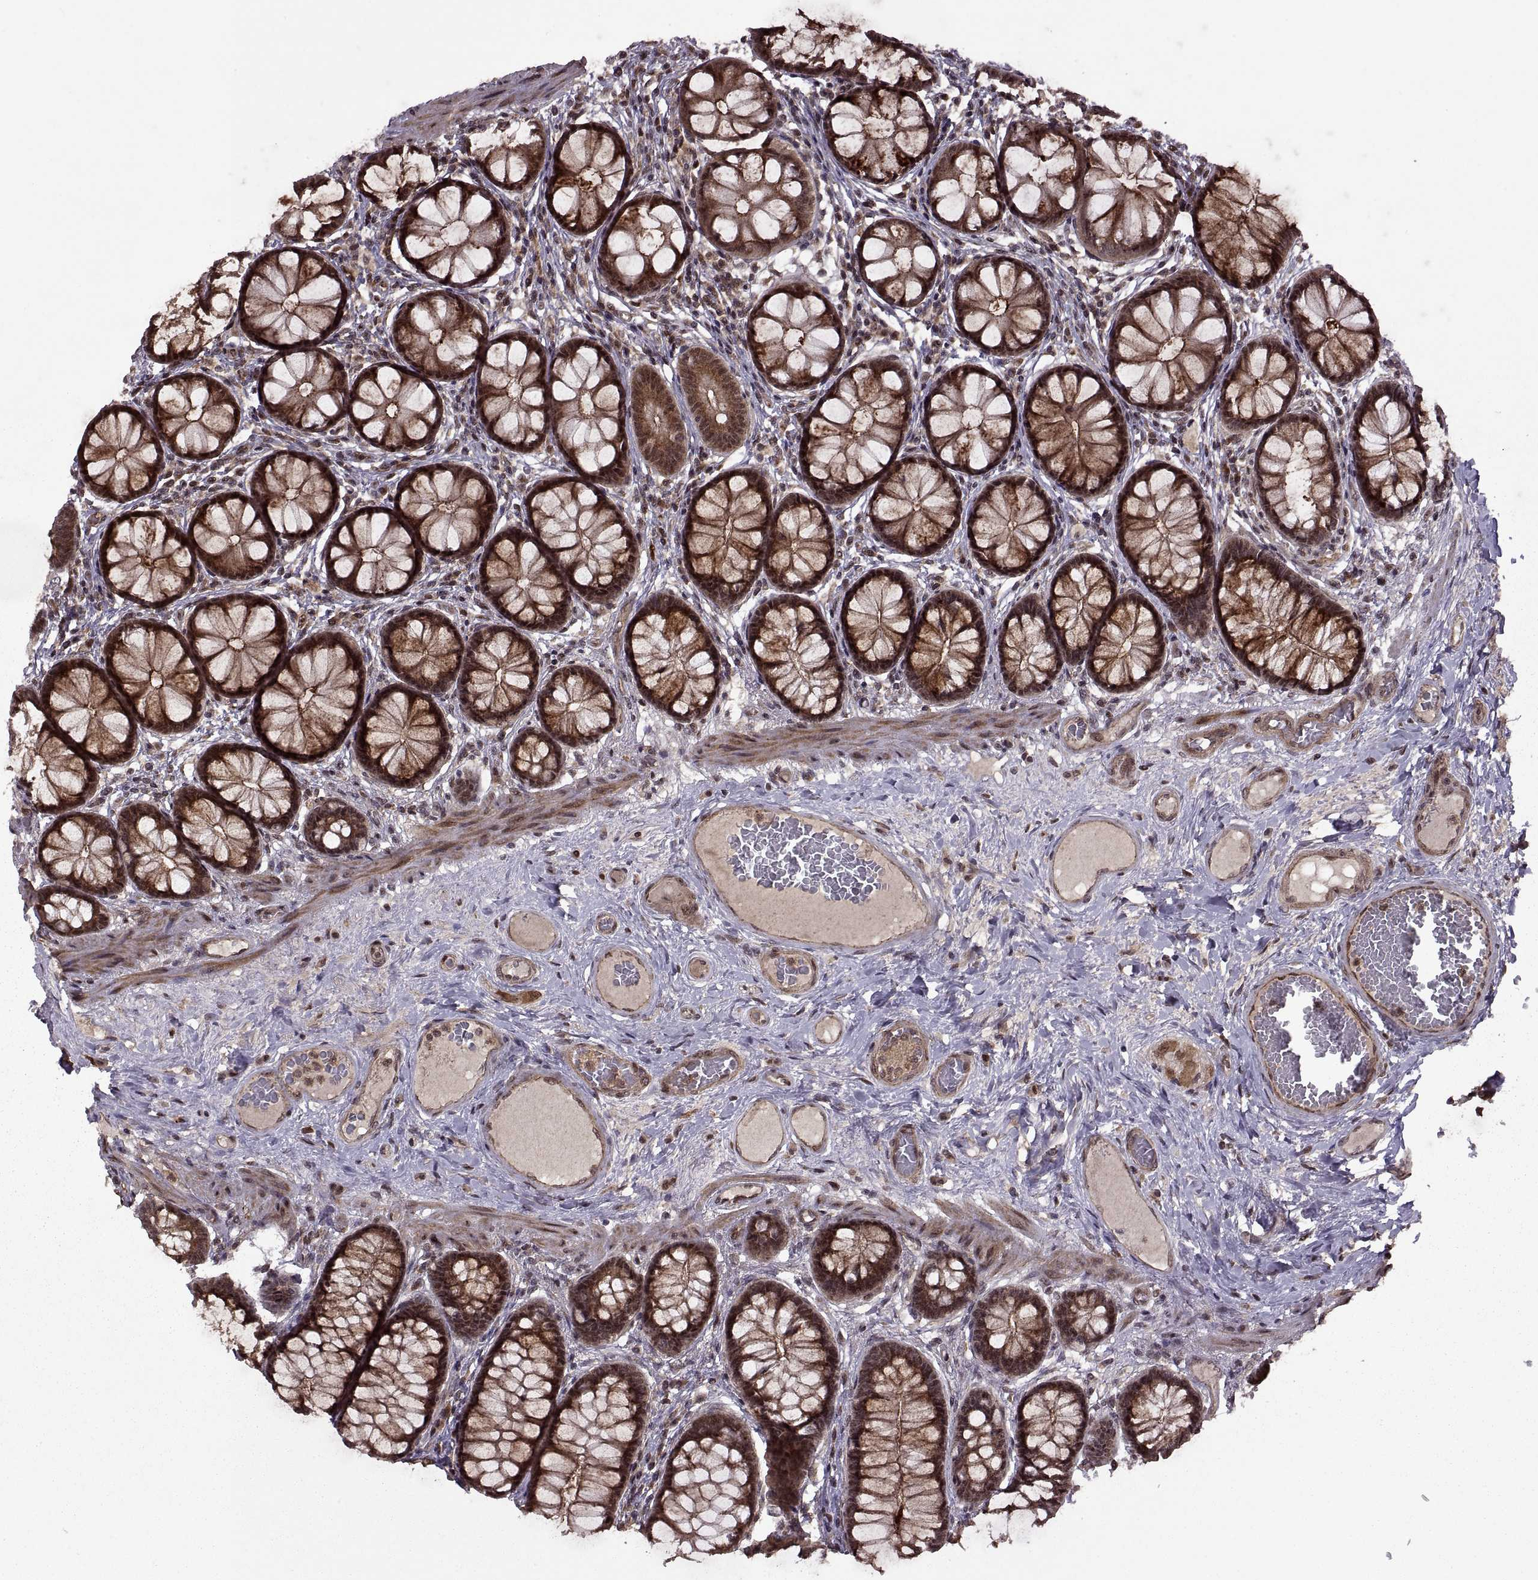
{"staining": {"intensity": "moderate", "quantity": ">75%", "location": "cytoplasmic/membranous"}, "tissue": "colon", "cell_type": "Endothelial cells", "image_type": "normal", "snomed": [{"axis": "morphology", "description": "Normal tissue, NOS"}, {"axis": "topography", "description": "Colon"}], "caption": "Protein staining reveals moderate cytoplasmic/membranous staining in approximately >75% of endothelial cells in normal colon.", "gene": "PTOV1", "patient": {"sex": "female", "age": 65}}